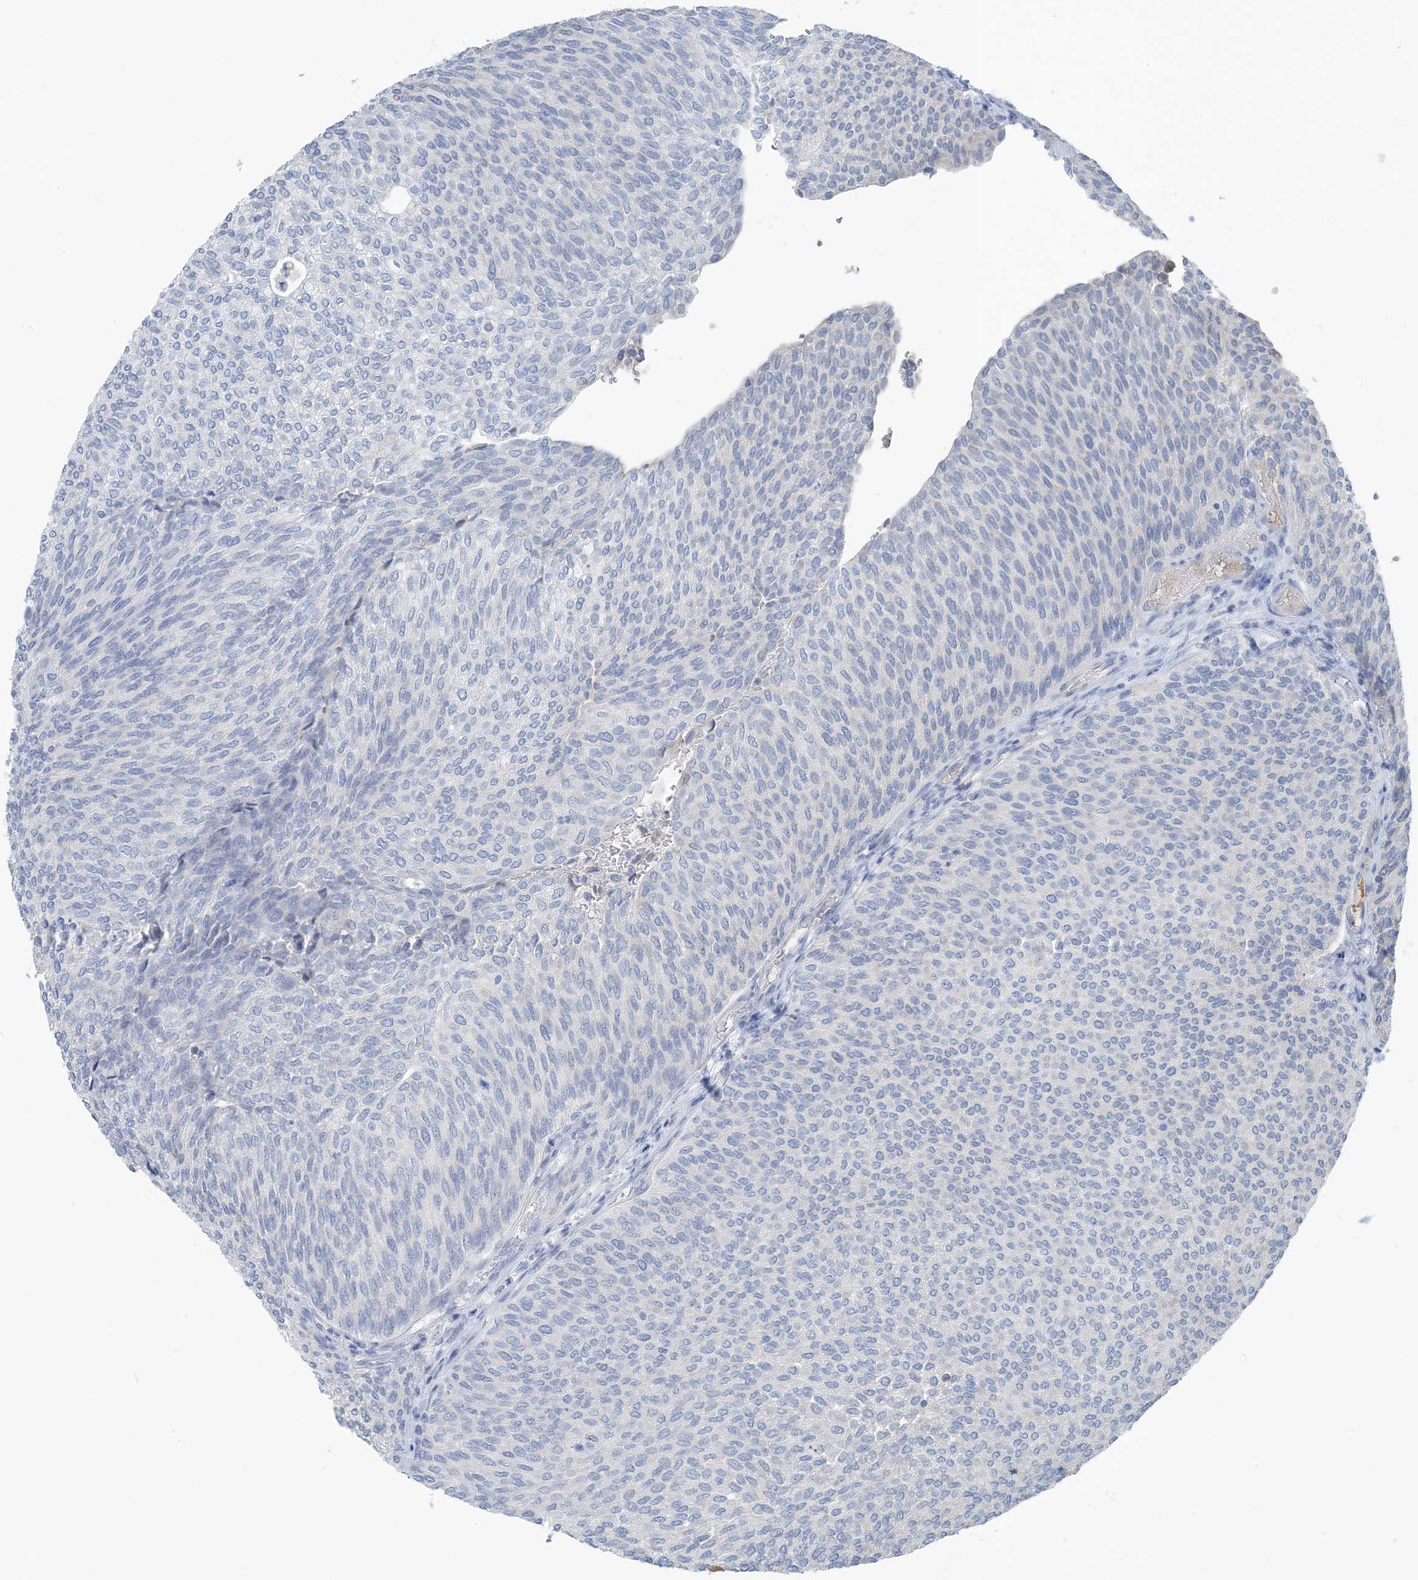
{"staining": {"intensity": "negative", "quantity": "none", "location": "none"}, "tissue": "urothelial cancer", "cell_type": "Tumor cells", "image_type": "cancer", "snomed": [{"axis": "morphology", "description": "Urothelial carcinoma, Low grade"}, {"axis": "topography", "description": "Urinary bladder"}], "caption": "Immunohistochemistry micrograph of neoplastic tissue: urothelial cancer stained with DAB reveals no significant protein expression in tumor cells.", "gene": "CTRL", "patient": {"sex": "female", "age": 79}}